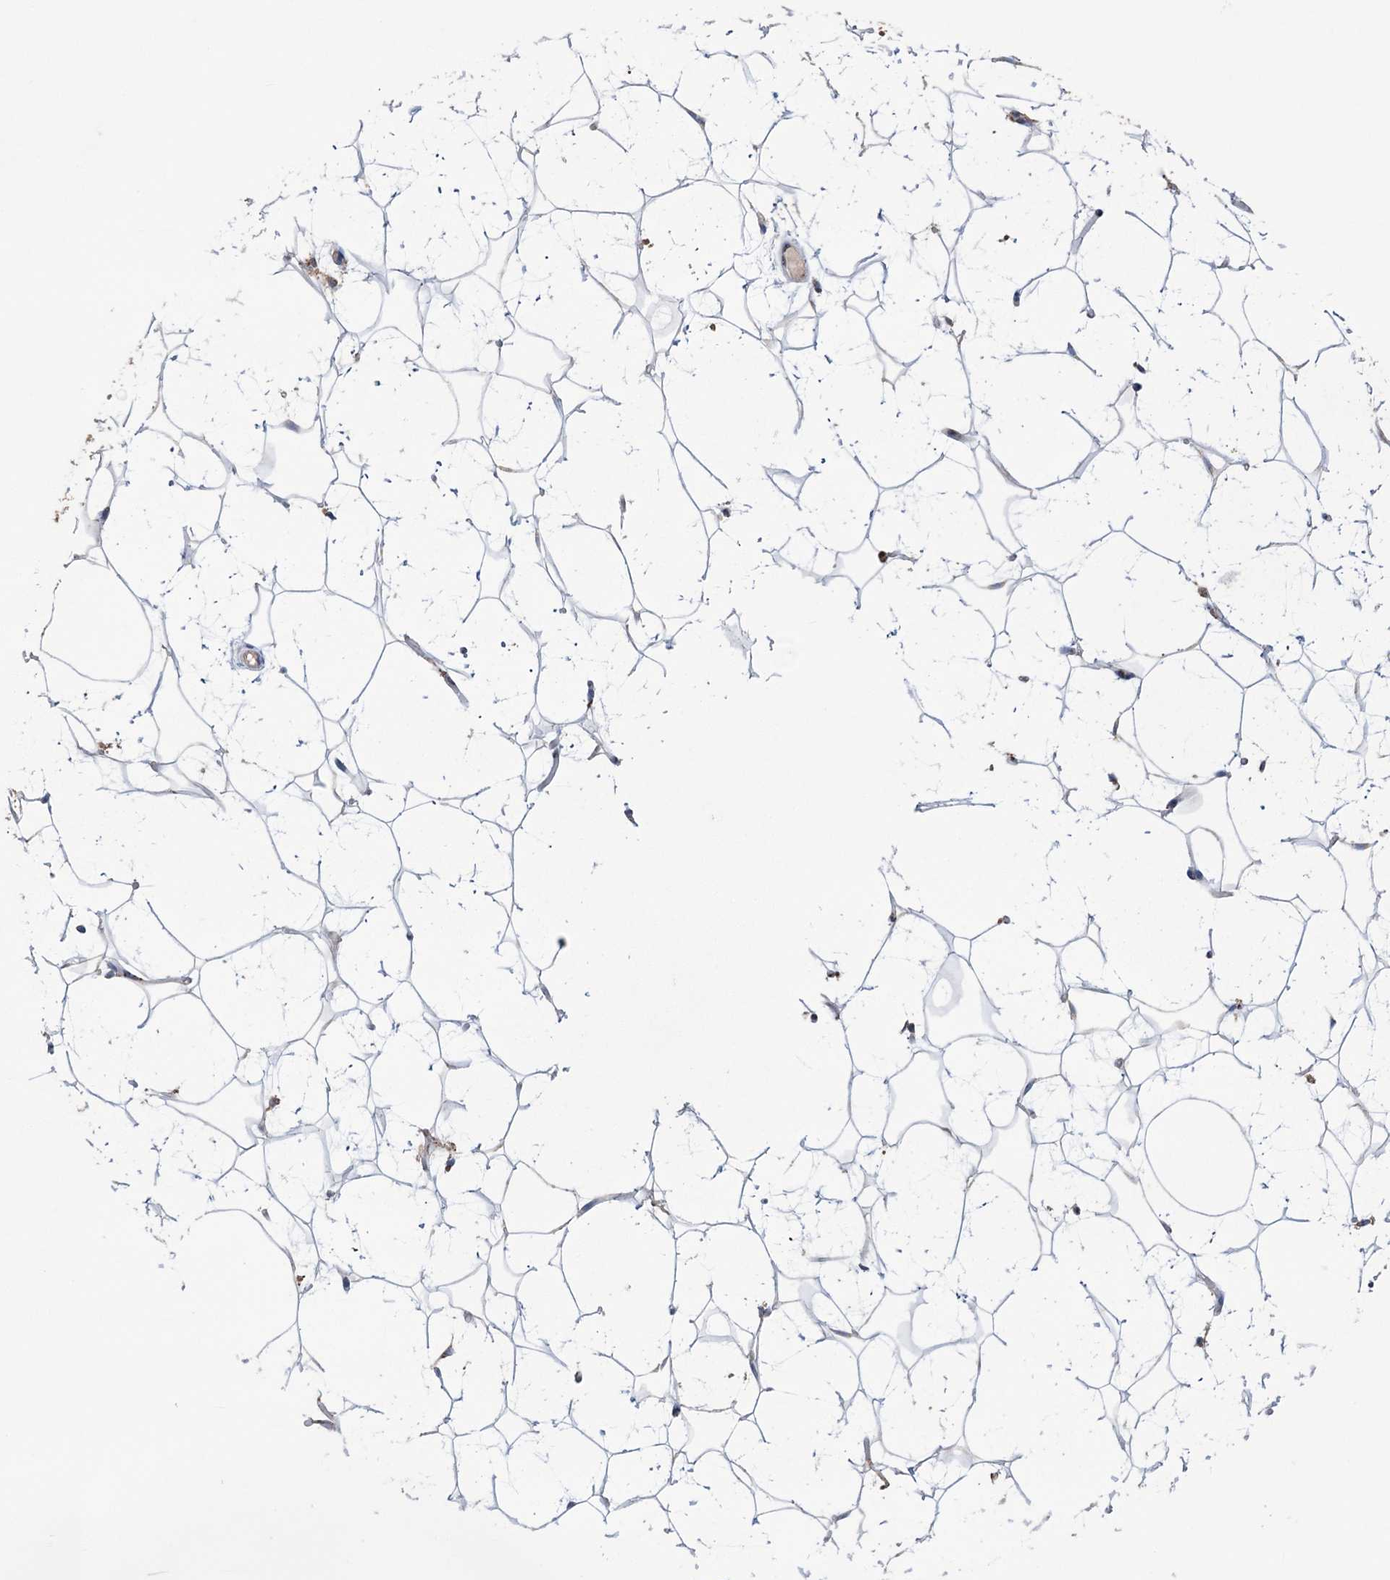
{"staining": {"intensity": "weak", "quantity": "25%-75%", "location": "cytoplasmic/membranous"}, "tissue": "adipose tissue", "cell_type": "Adipocytes", "image_type": "normal", "snomed": [{"axis": "morphology", "description": "Normal tissue, NOS"}, {"axis": "topography", "description": "Breast"}], "caption": "Normal adipose tissue exhibits weak cytoplasmic/membranous staining in approximately 25%-75% of adipocytes.", "gene": "TRIM71", "patient": {"sex": "female", "age": 26}}